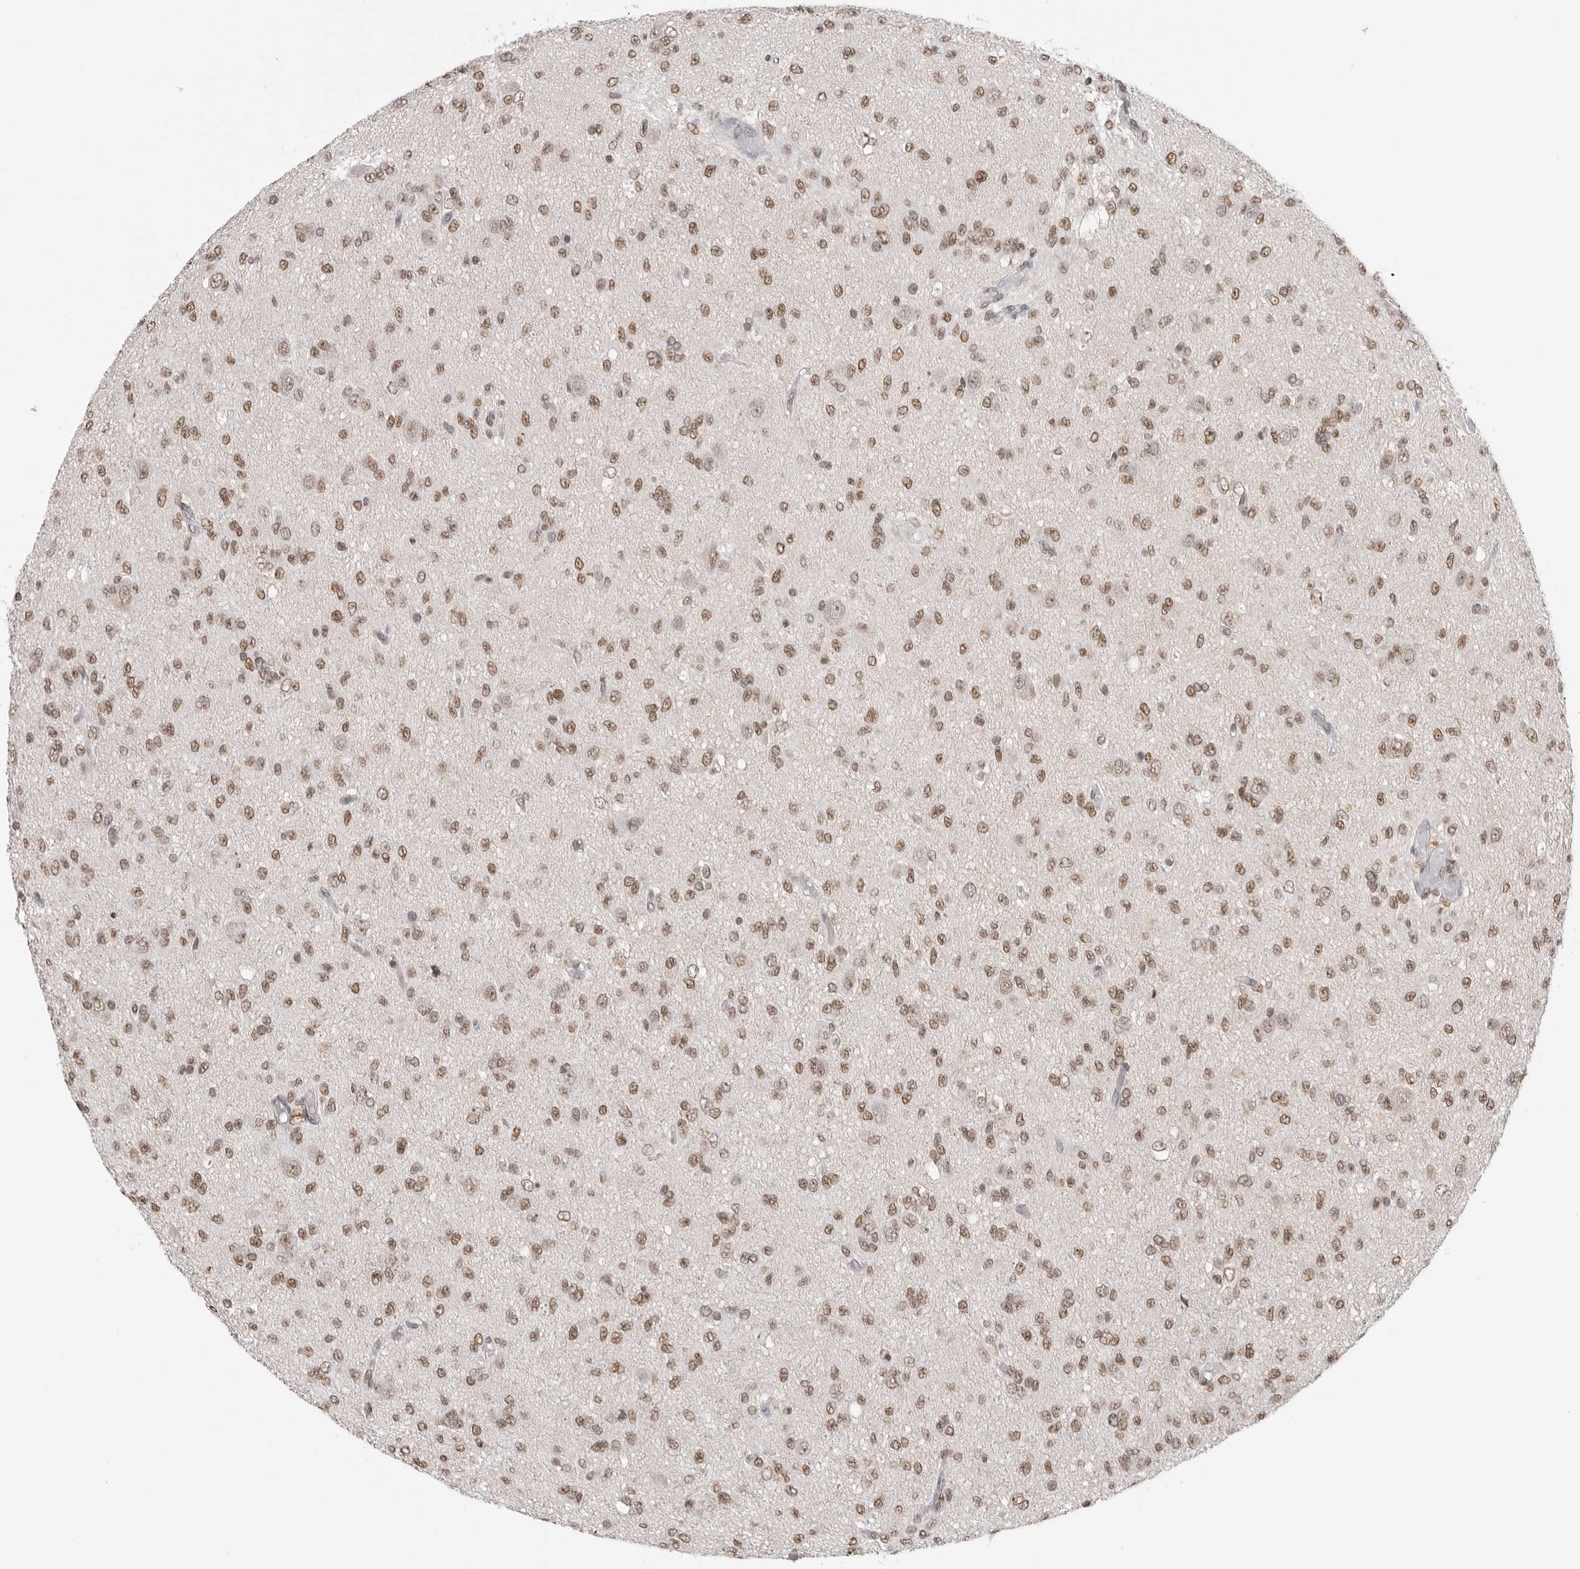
{"staining": {"intensity": "moderate", "quantity": ">75%", "location": "nuclear"}, "tissue": "glioma", "cell_type": "Tumor cells", "image_type": "cancer", "snomed": [{"axis": "morphology", "description": "Glioma, malignant, High grade"}, {"axis": "topography", "description": "Brain"}], "caption": "Approximately >75% of tumor cells in human glioma reveal moderate nuclear protein expression as visualized by brown immunohistochemical staining.", "gene": "RPA2", "patient": {"sex": "female", "age": 59}}